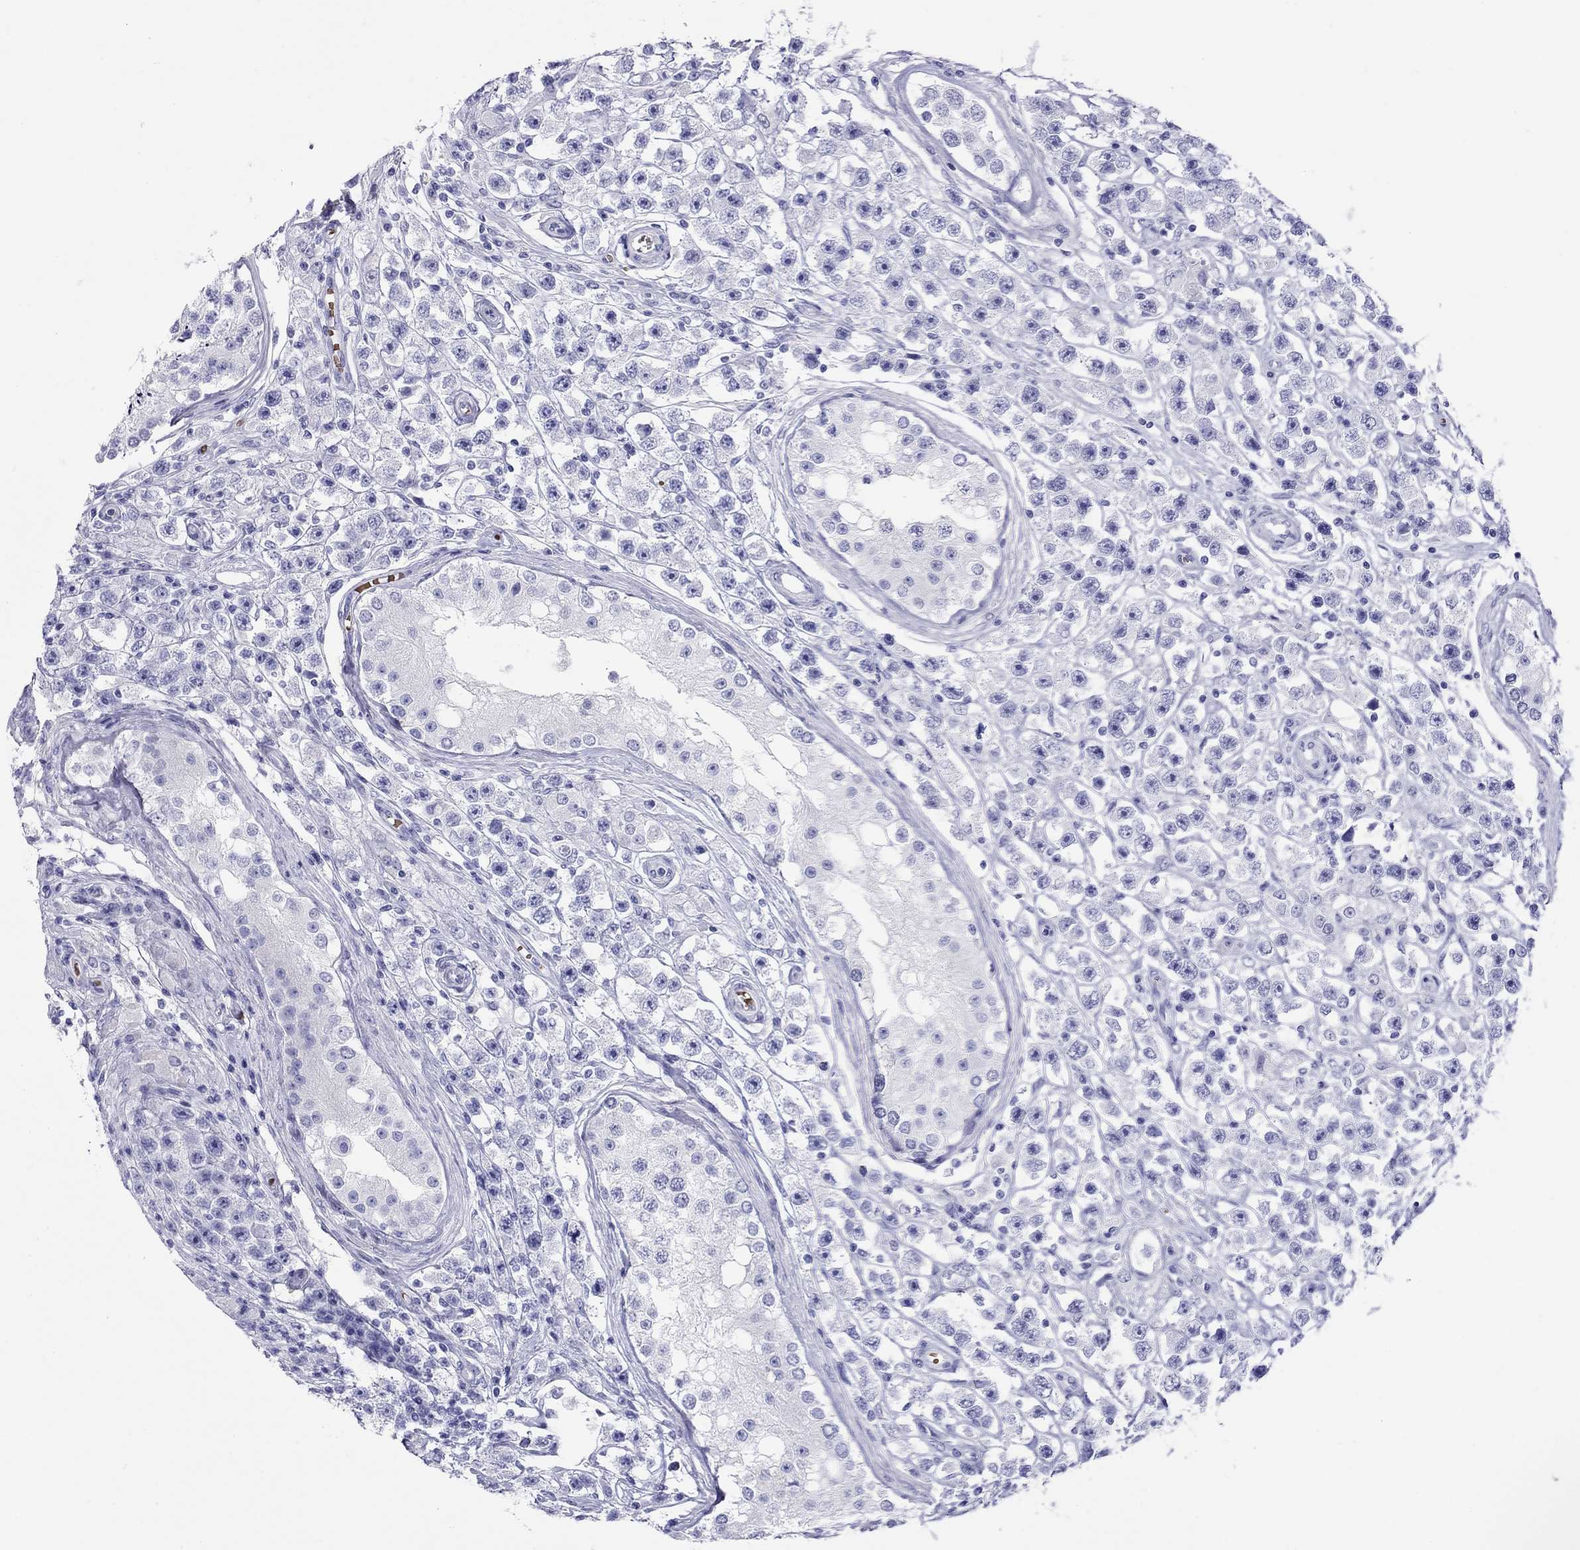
{"staining": {"intensity": "negative", "quantity": "none", "location": "none"}, "tissue": "testis cancer", "cell_type": "Tumor cells", "image_type": "cancer", "snomed": [{"axis": "morphology", "description": "Seminoma, NOS"}, {"axis": "topography", "description": "Testis"}], "caption": "Tumor cells are negative for protein expression in human testis cancer (seminoma).", "gene": "PTPRN", "patient": {"sex": "male", "age": 45}}